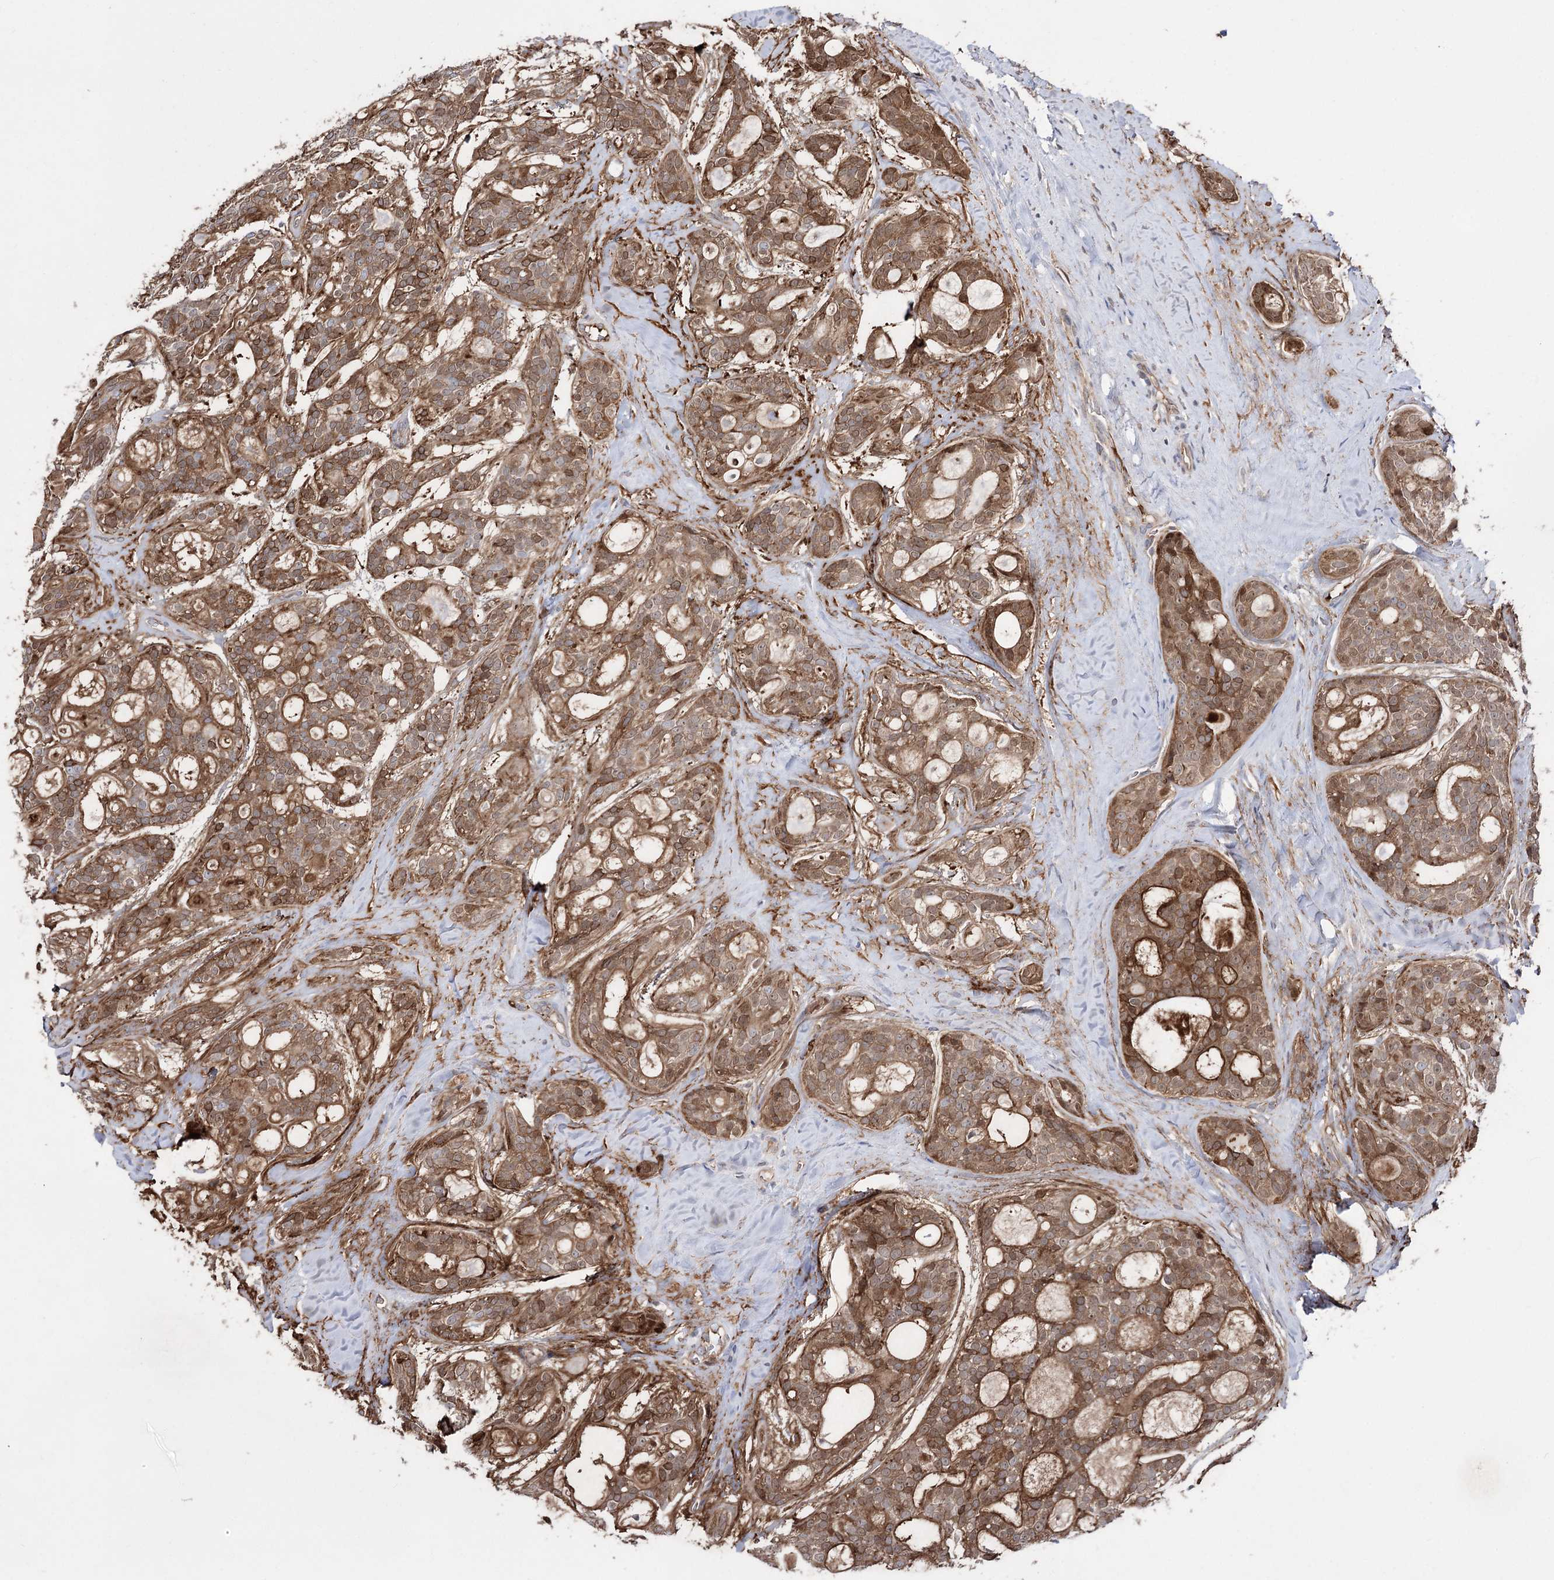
{"staining": {"intensity": "moderate", "quantity": ">75%", "location": "cytoplasmic/membranous"}, "tissue": "head and neck cancer", "cell_type": "Tumor cells", "image_type": "cancer", "snomed": [{"axis": "morphology", "description": "Adenocarcinoma, NOS"}, {"axis": "topography", "description": "Head-Neck"}], "caption": "A brown stain shows moderate cytoplasmic/membranous expression of a protein in human head and neck adenocarcinoma tumor cells. (IHC, brightfield microscopy, high magnification).", "gene": "OTUD1", "patient": {"sex": "male", "age": 66}}